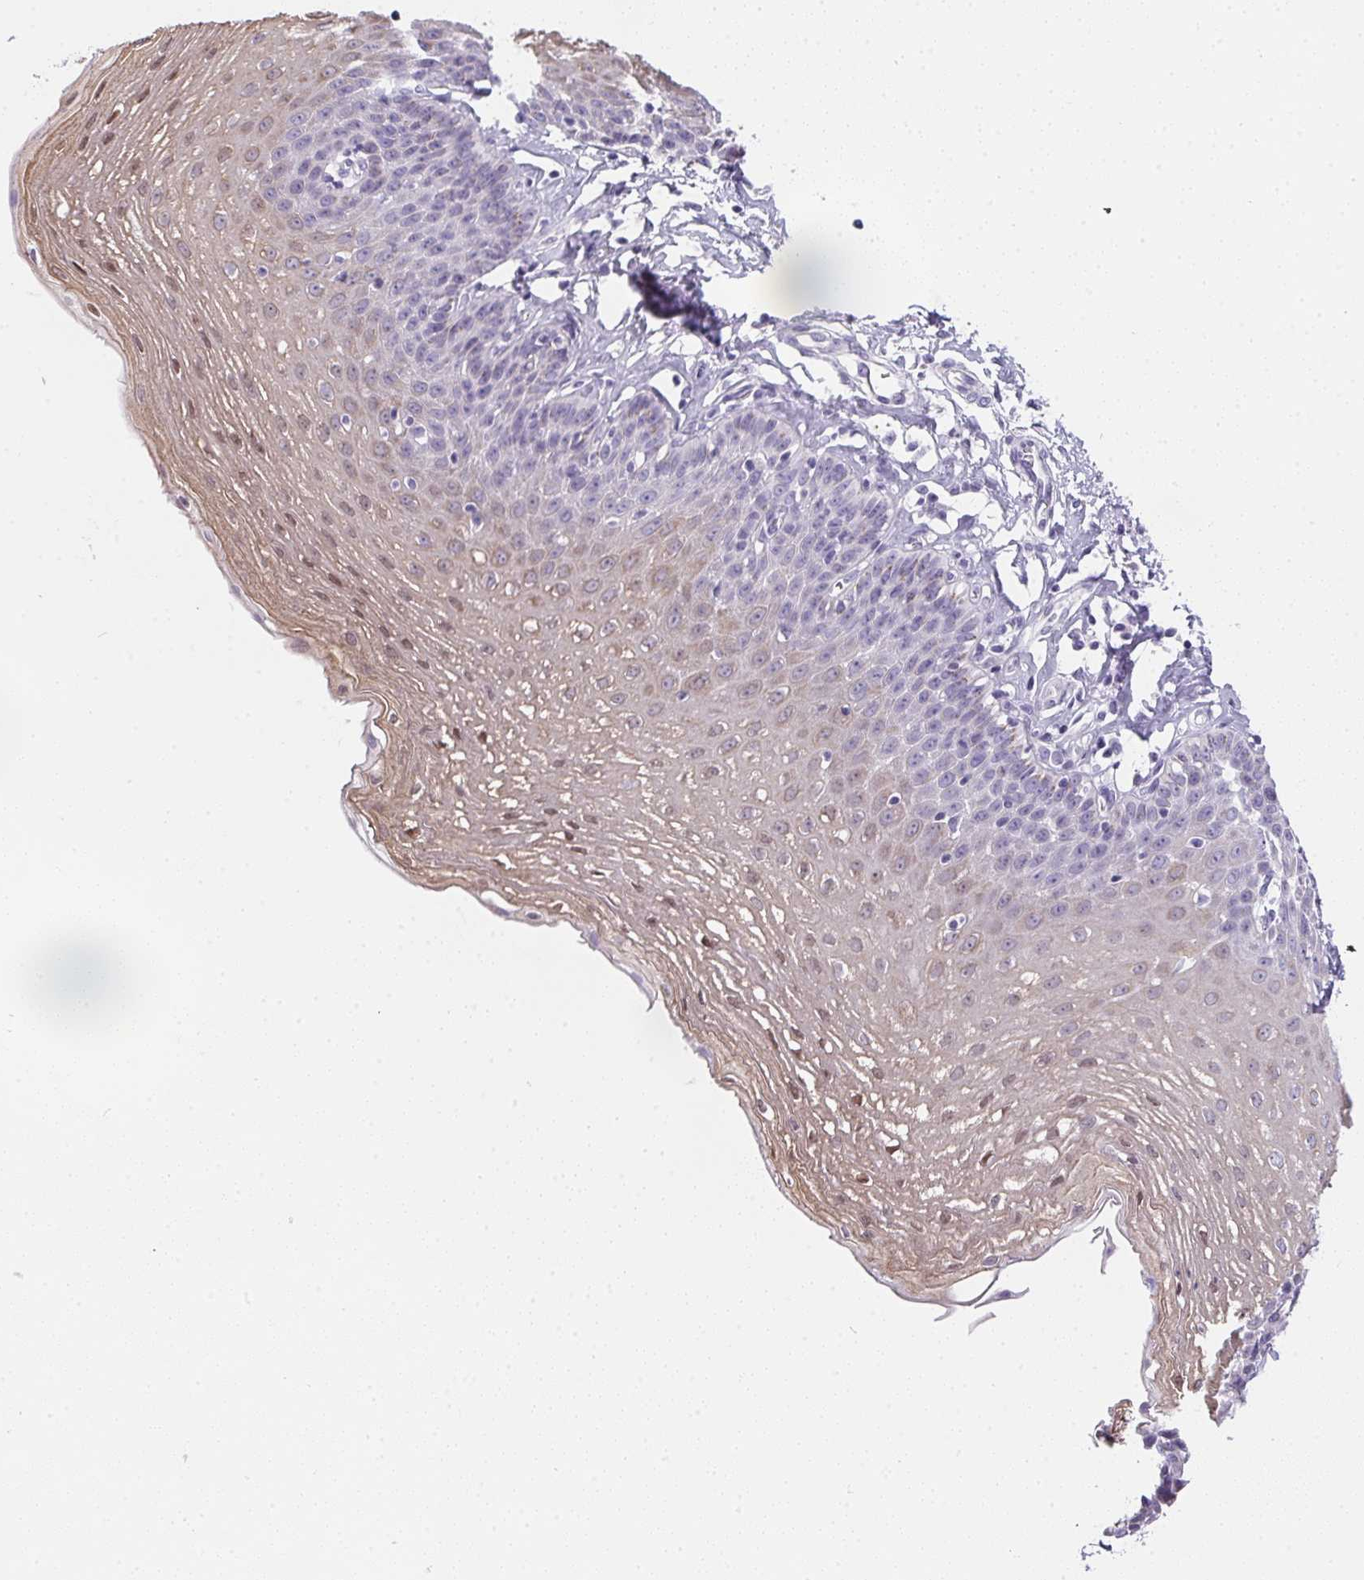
{"staining": {"intensity": "moderate", "quantity": "<25%", "location": "cytoplasmic/membranous,nuclear"}, "tissue": "esophagus", "cell_type": "Squamous epithelial cells", "image_type": "normal", "snomed": [{"axis": "morphology", "description": "Normal tissue, NOS"}, {"axis": "topography", "description": "Esophagus"}], "caption": "Squamous epithelial cells reveal low levels of moderate cytoplasmic/membranous,nuclear expression in approximately <25% of cells in benign esophagus. The staining was performed using DAB to visualize the protein expression in brown, while the nuclei were stained in blue with hematoxylin (Magnification: 20x).", "gene": "MAP1A", "patient": {"sex": "female", "age": 81}}